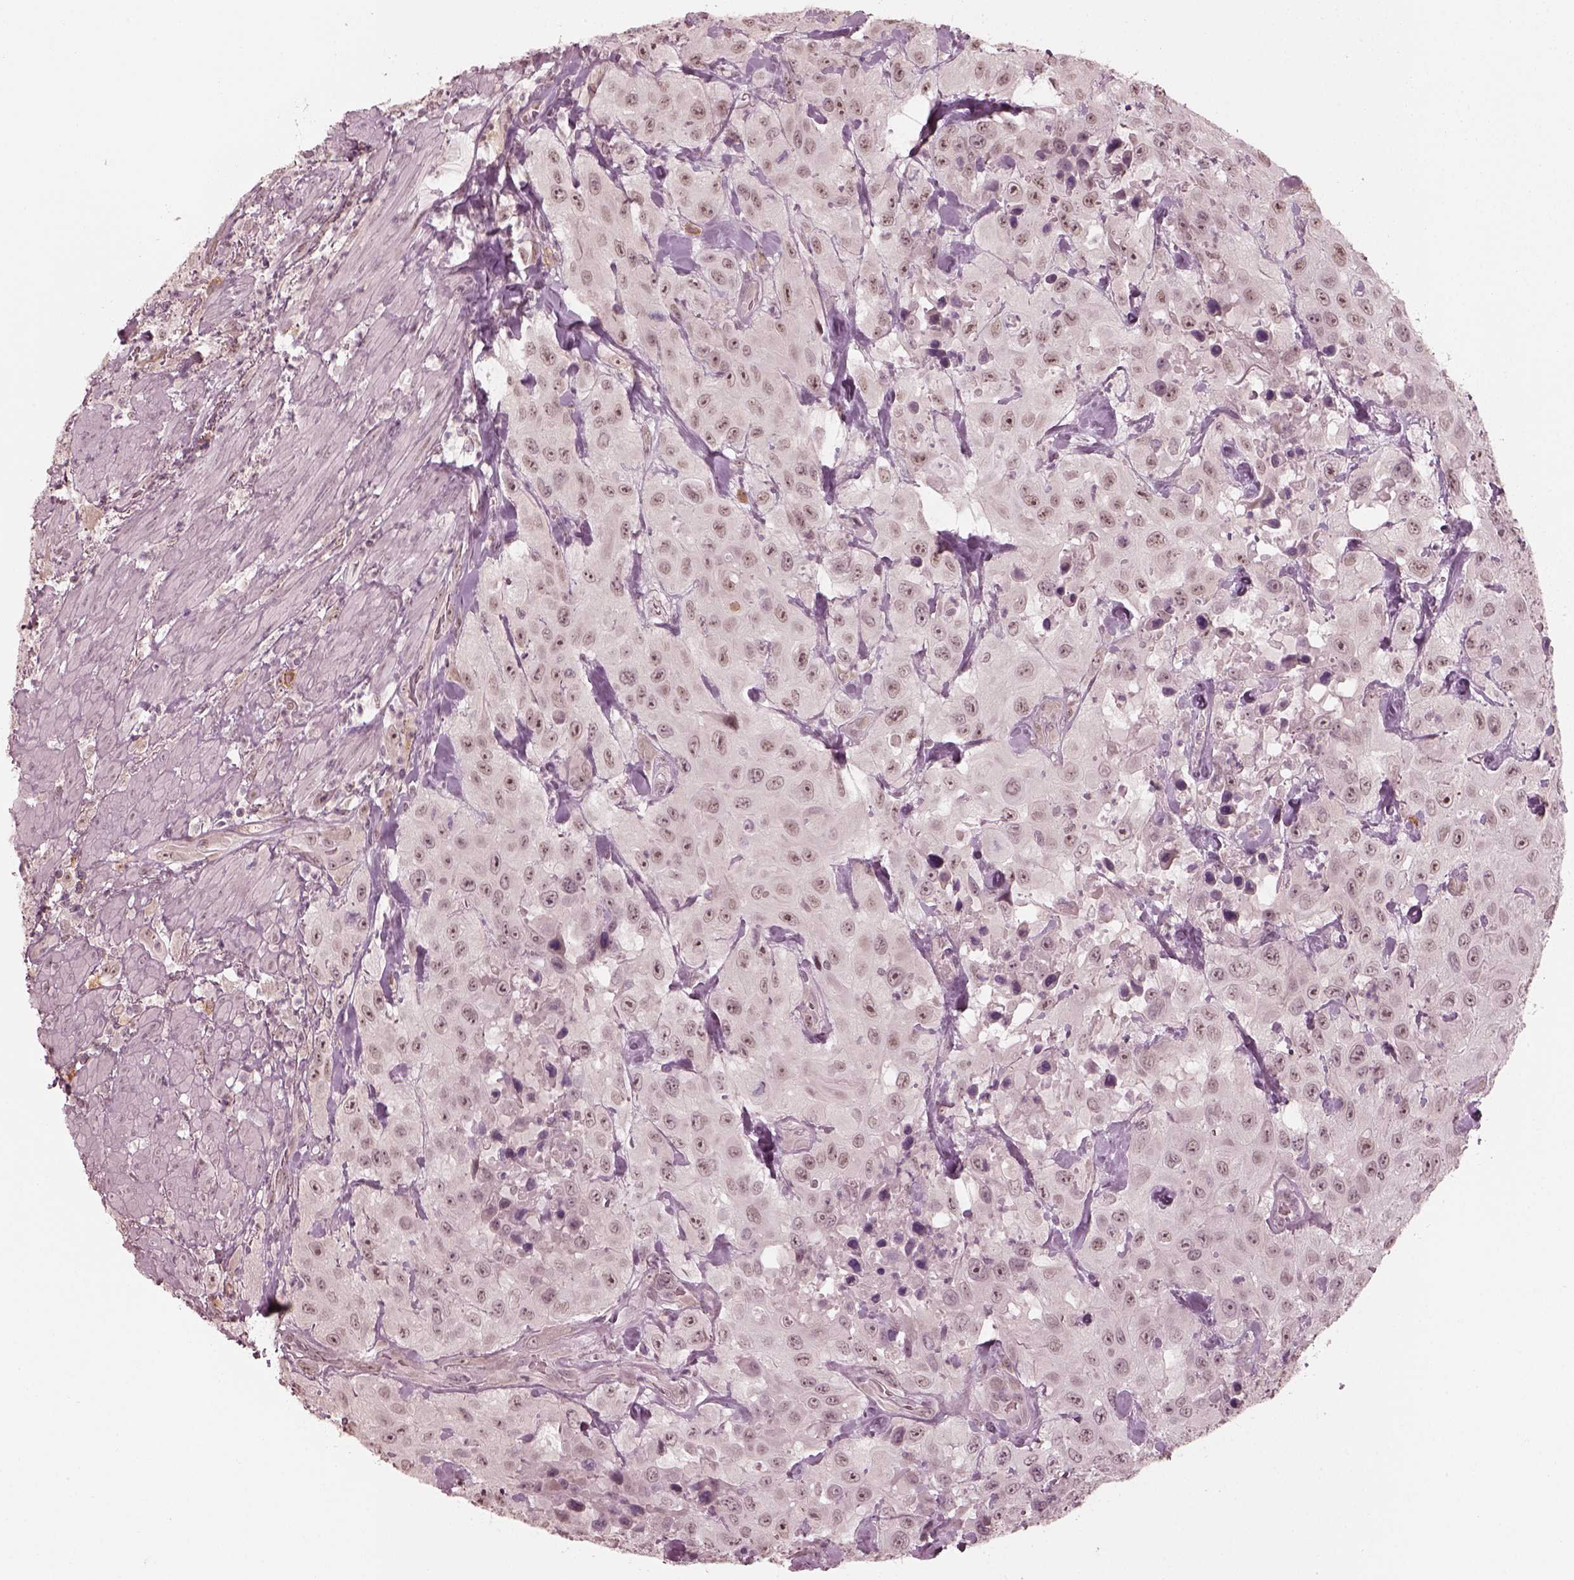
{"staining": {"intensity": "negative", "quantity": "none", "location": "none"}, "tissue": "urothelial cancer", "cell_type": "Tumor cells", "image_type": "cancer", "snomed": [{"axis": "morphology", "description": "Urothelial carcinoma, High grade"}, {"axis": "topography", "description": "Urinary bladder"}], "caption": "Urothelial carcinoma (high-grade) stained for a protein using immunohistochemistry reveals no positivity tumor cells.", "gene": "RPGRIP1", "patient": {"sex": "male", "age": 79}}